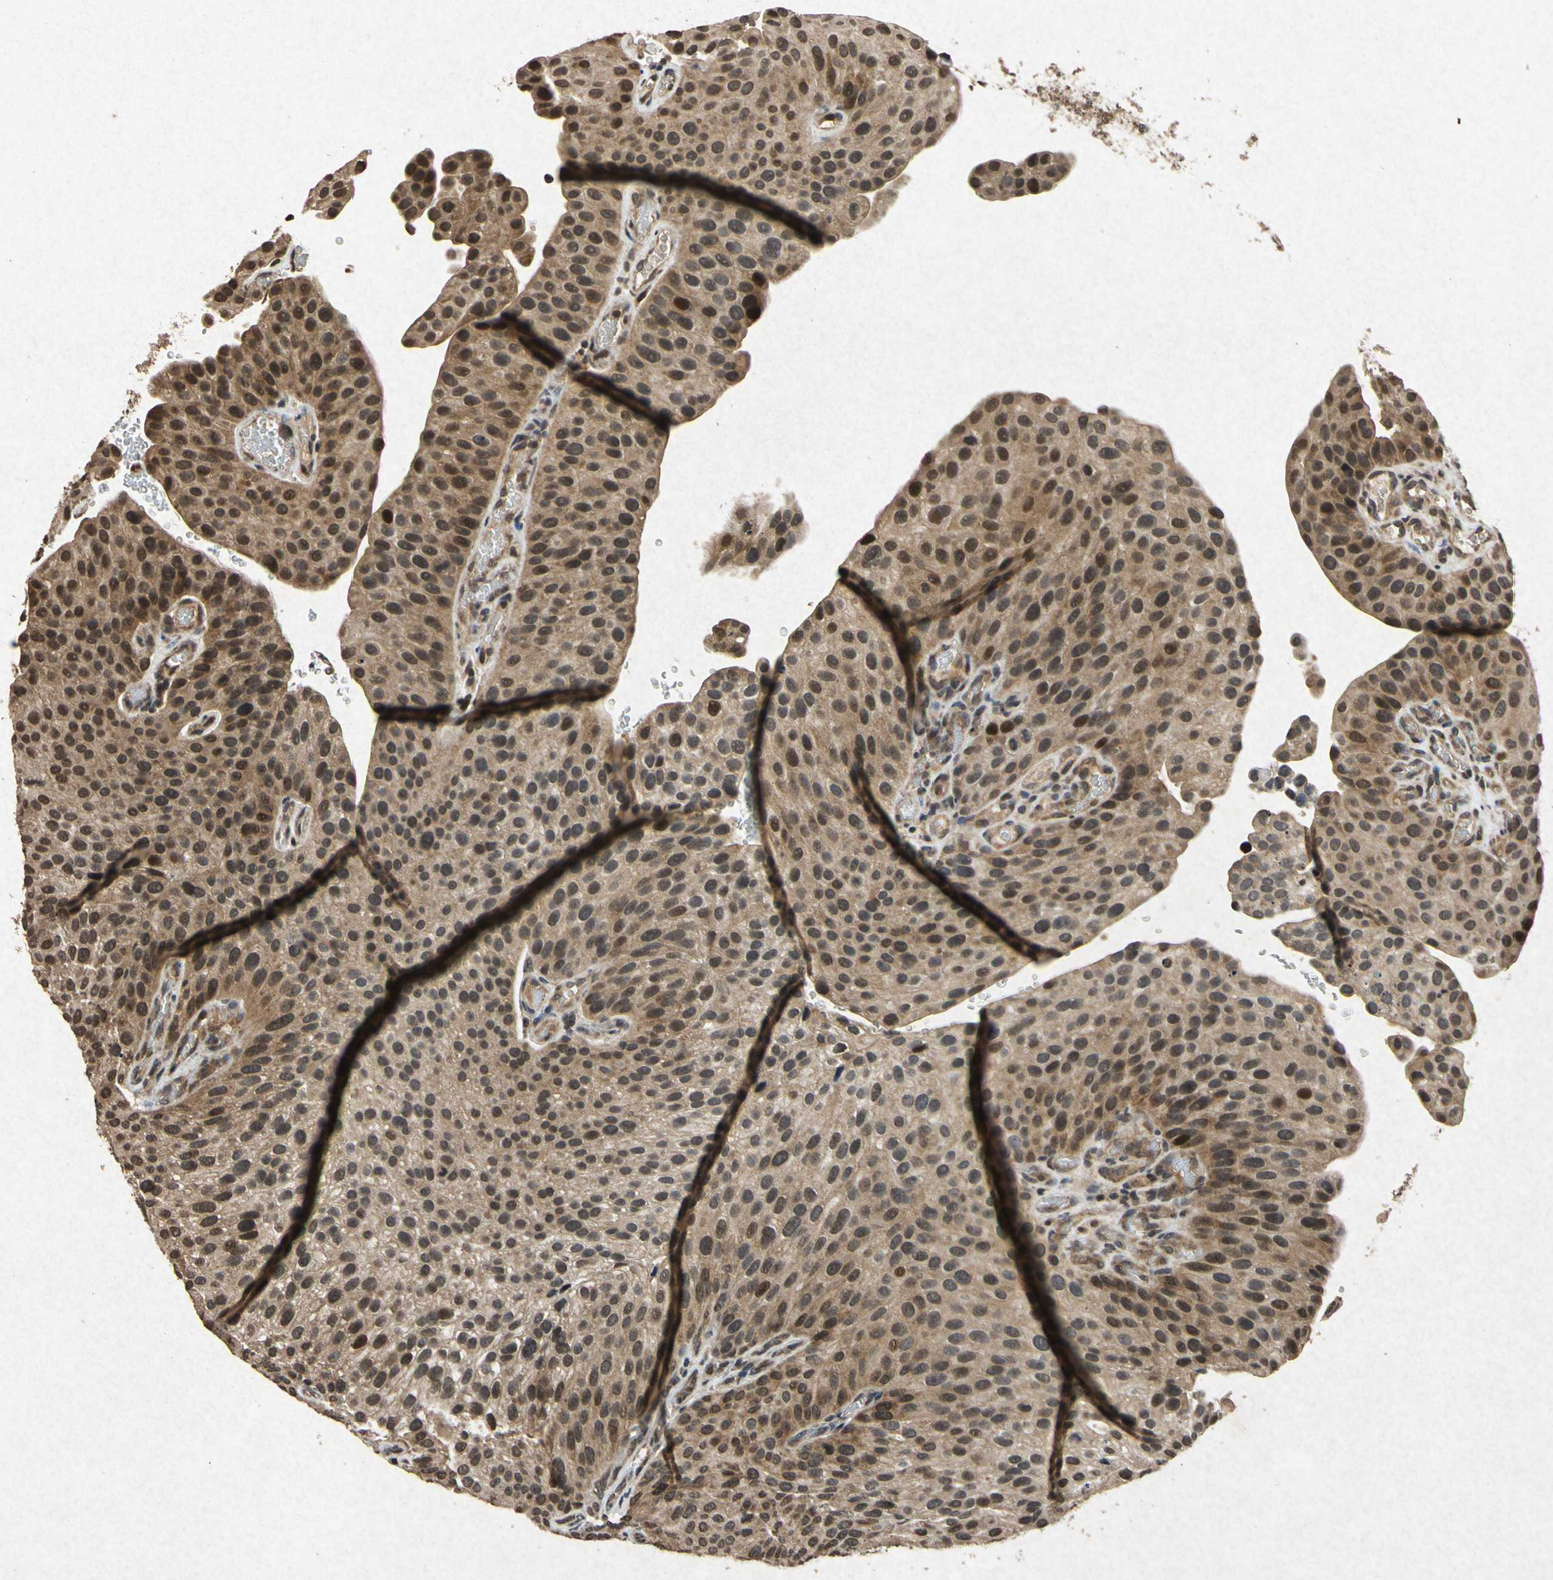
{"staining": {"intensity": "moderate", "quantity": ">75%", "location": "cytoplasmic/membranous,nuclear"}, "tissue": "urothelial cancer", "cell_type": "Tumor cells", "image_type": "cancer", "snomed": [{"axis": "morphology", "description": "Urothelial carcinoma, Low grade"}, {"axis": "topography", "description": "Smooth muscle"}, {"axis": "topography", "description": "Urinary bladder"}], "caption": "DAB (3,3'-diaminobenzidine) immunohistochemical staining of human low-grade urothelial carcinoma exhibits moderate cytoplasmic/membranous and nuclear protein staining in about >75% of tumor cells.", "gene": "ATP6V1H", "patient": {"sex": "male", "age": 60}}